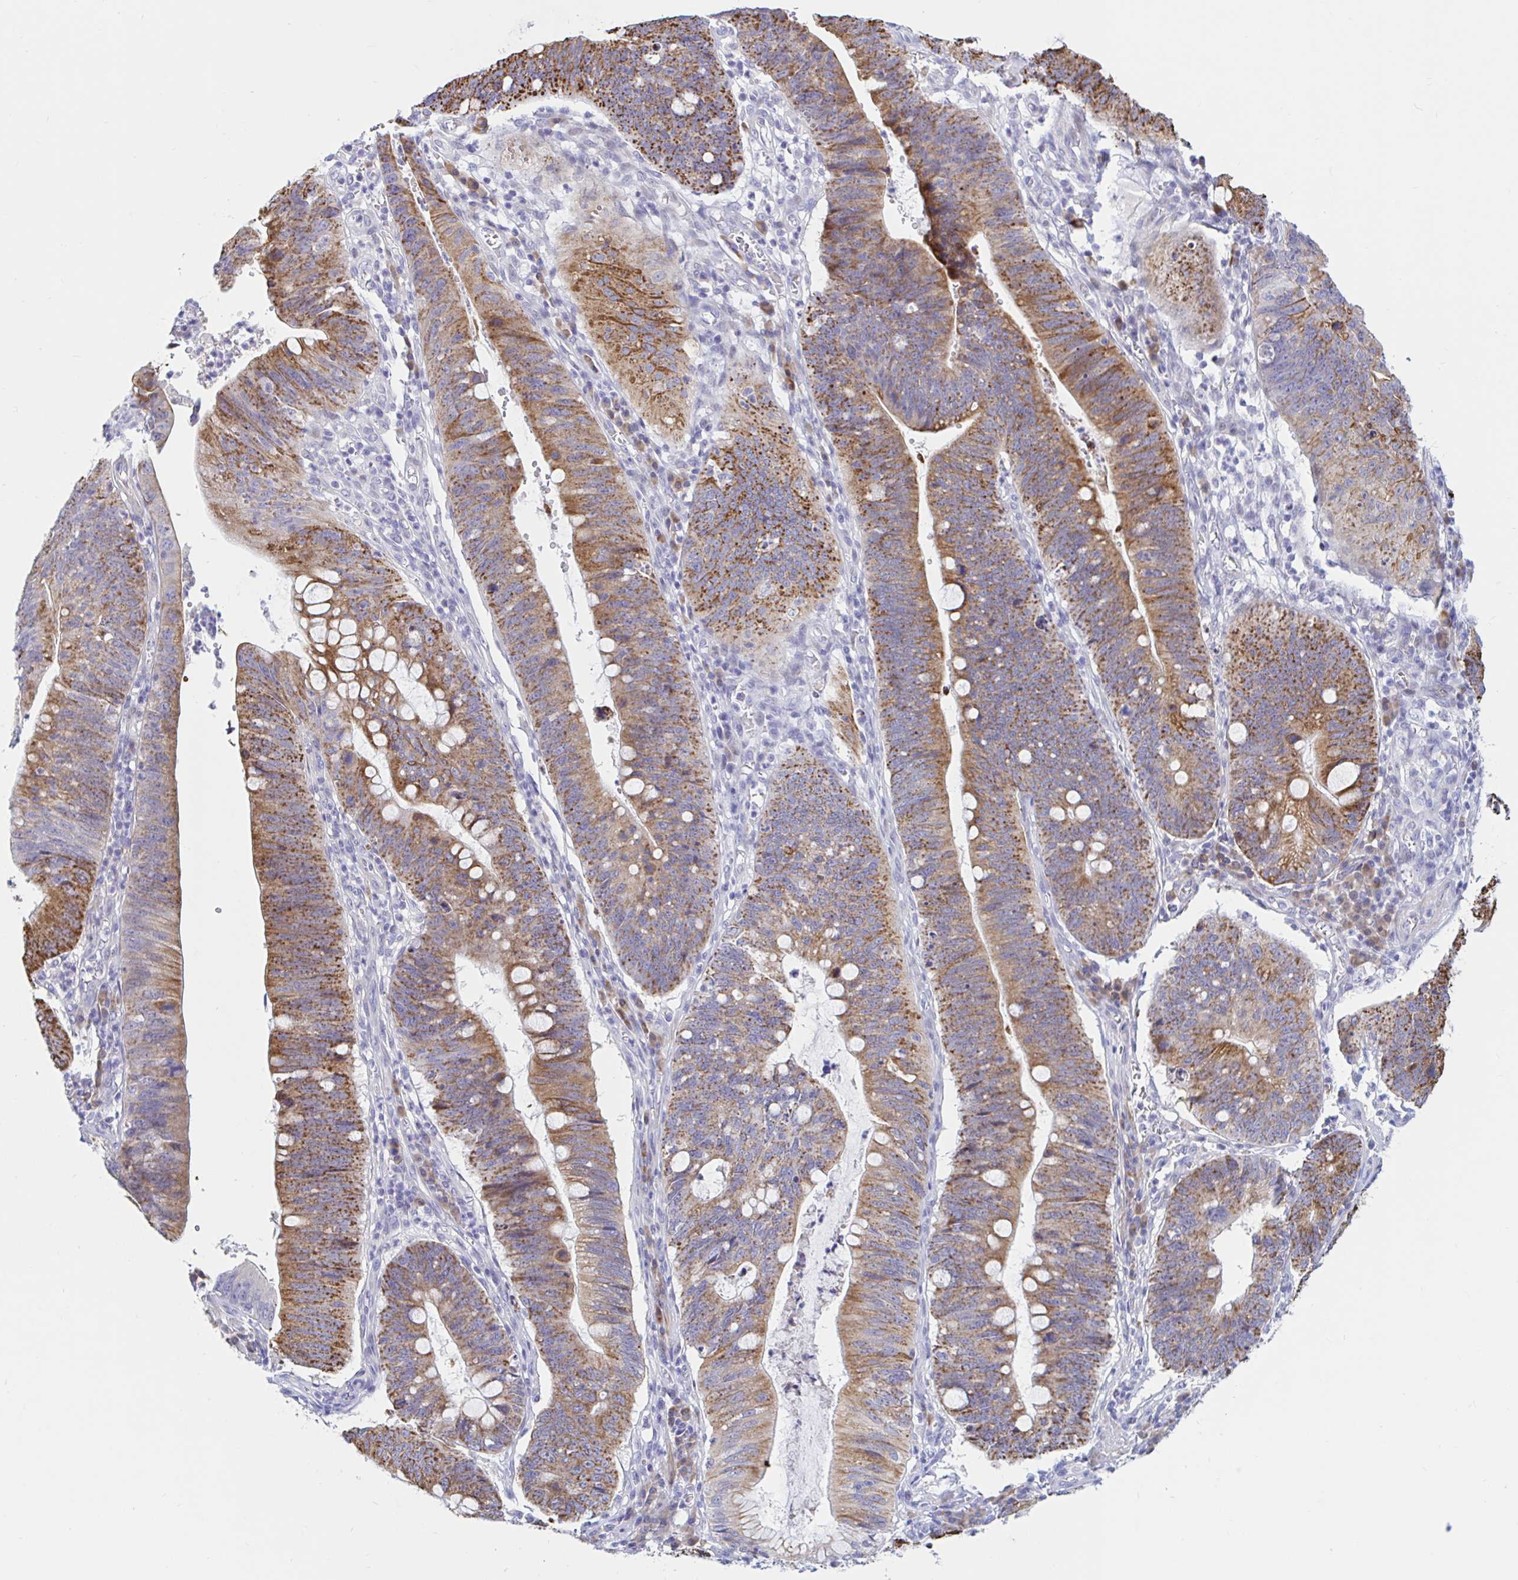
{"staining": {"intensity": "moderate", "quantity": ">75%", "location": "cytoplasmic/membranous"}, "tissue": "stomach cancer", "cell_type": "Tumor cells", "image_type": "cancer", "snomed": [{"axis": "morphology", "description": "Adenocarcinoma, NOS"}, {"axis": "topography", "description": "Stomach"}], "caption": "Adenocarcinoma (stomach) stained with DAB immunohistochemistry (IHC) shows medium levels of moderate cytoplasmic/membranous positivity in approximately >75% of tumor cells.", "gene": "NBPF3", "patient": {"sex": "male", "age": 59}}